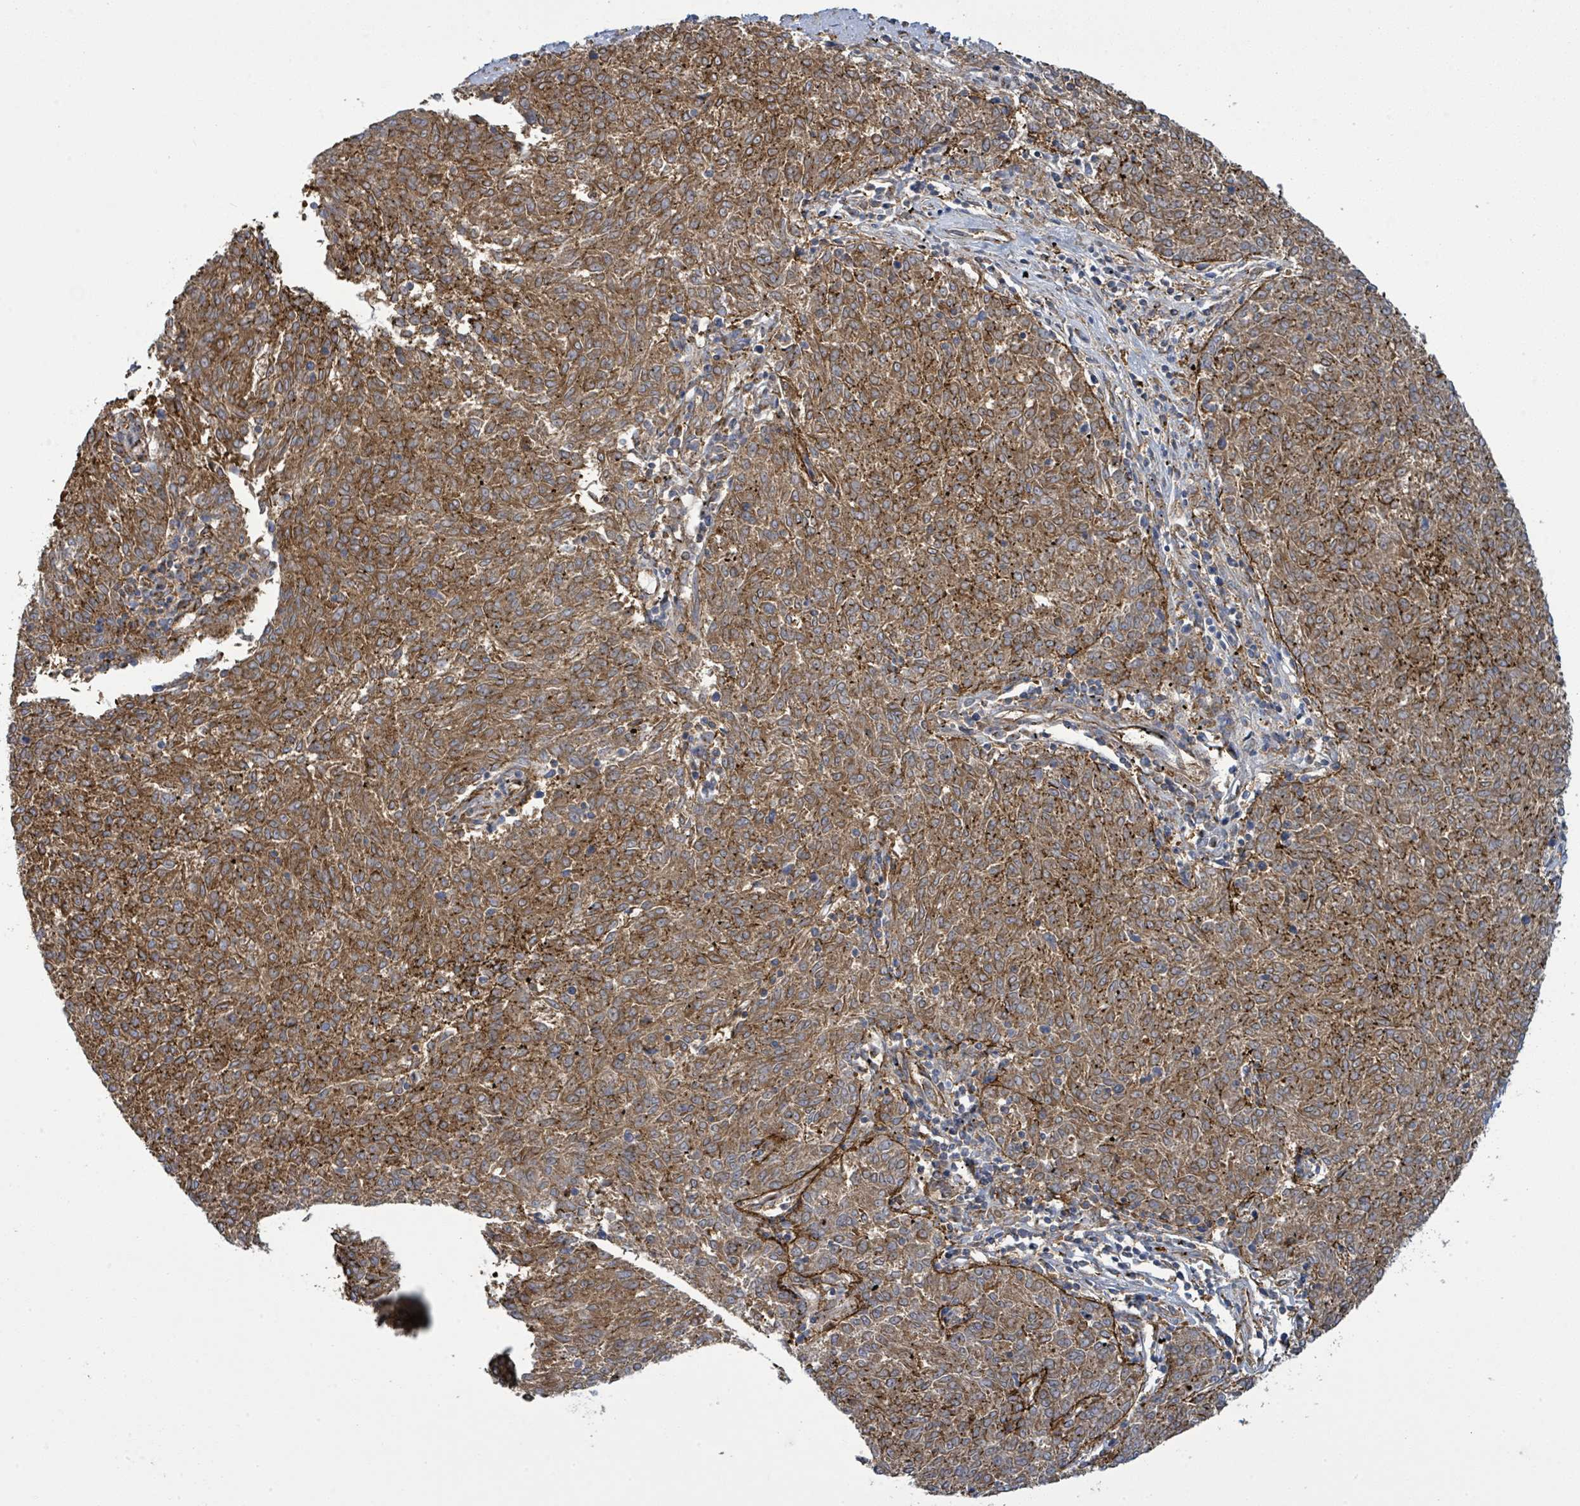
{"staining": {"intensity": "moderate", "quantity": ">75%", "location": "cytoplasmic/membranous"}, "tissue": "melanoma", "cell_type": "Tumor cells", "image_type": "cancer", "snomed": [{"axis": "morphology", "description": "Malignant melanoma, NOS"}, {"axis": "topography", "description": "Skin"}], "caption": "Brown immunohistochemical staining in melanoma reveals moderate cytoplasmic/membranous positivity in about >75% of tumor cells.", "gene": "EGFL7", "patient": {"sex": "female", "age": 72}}